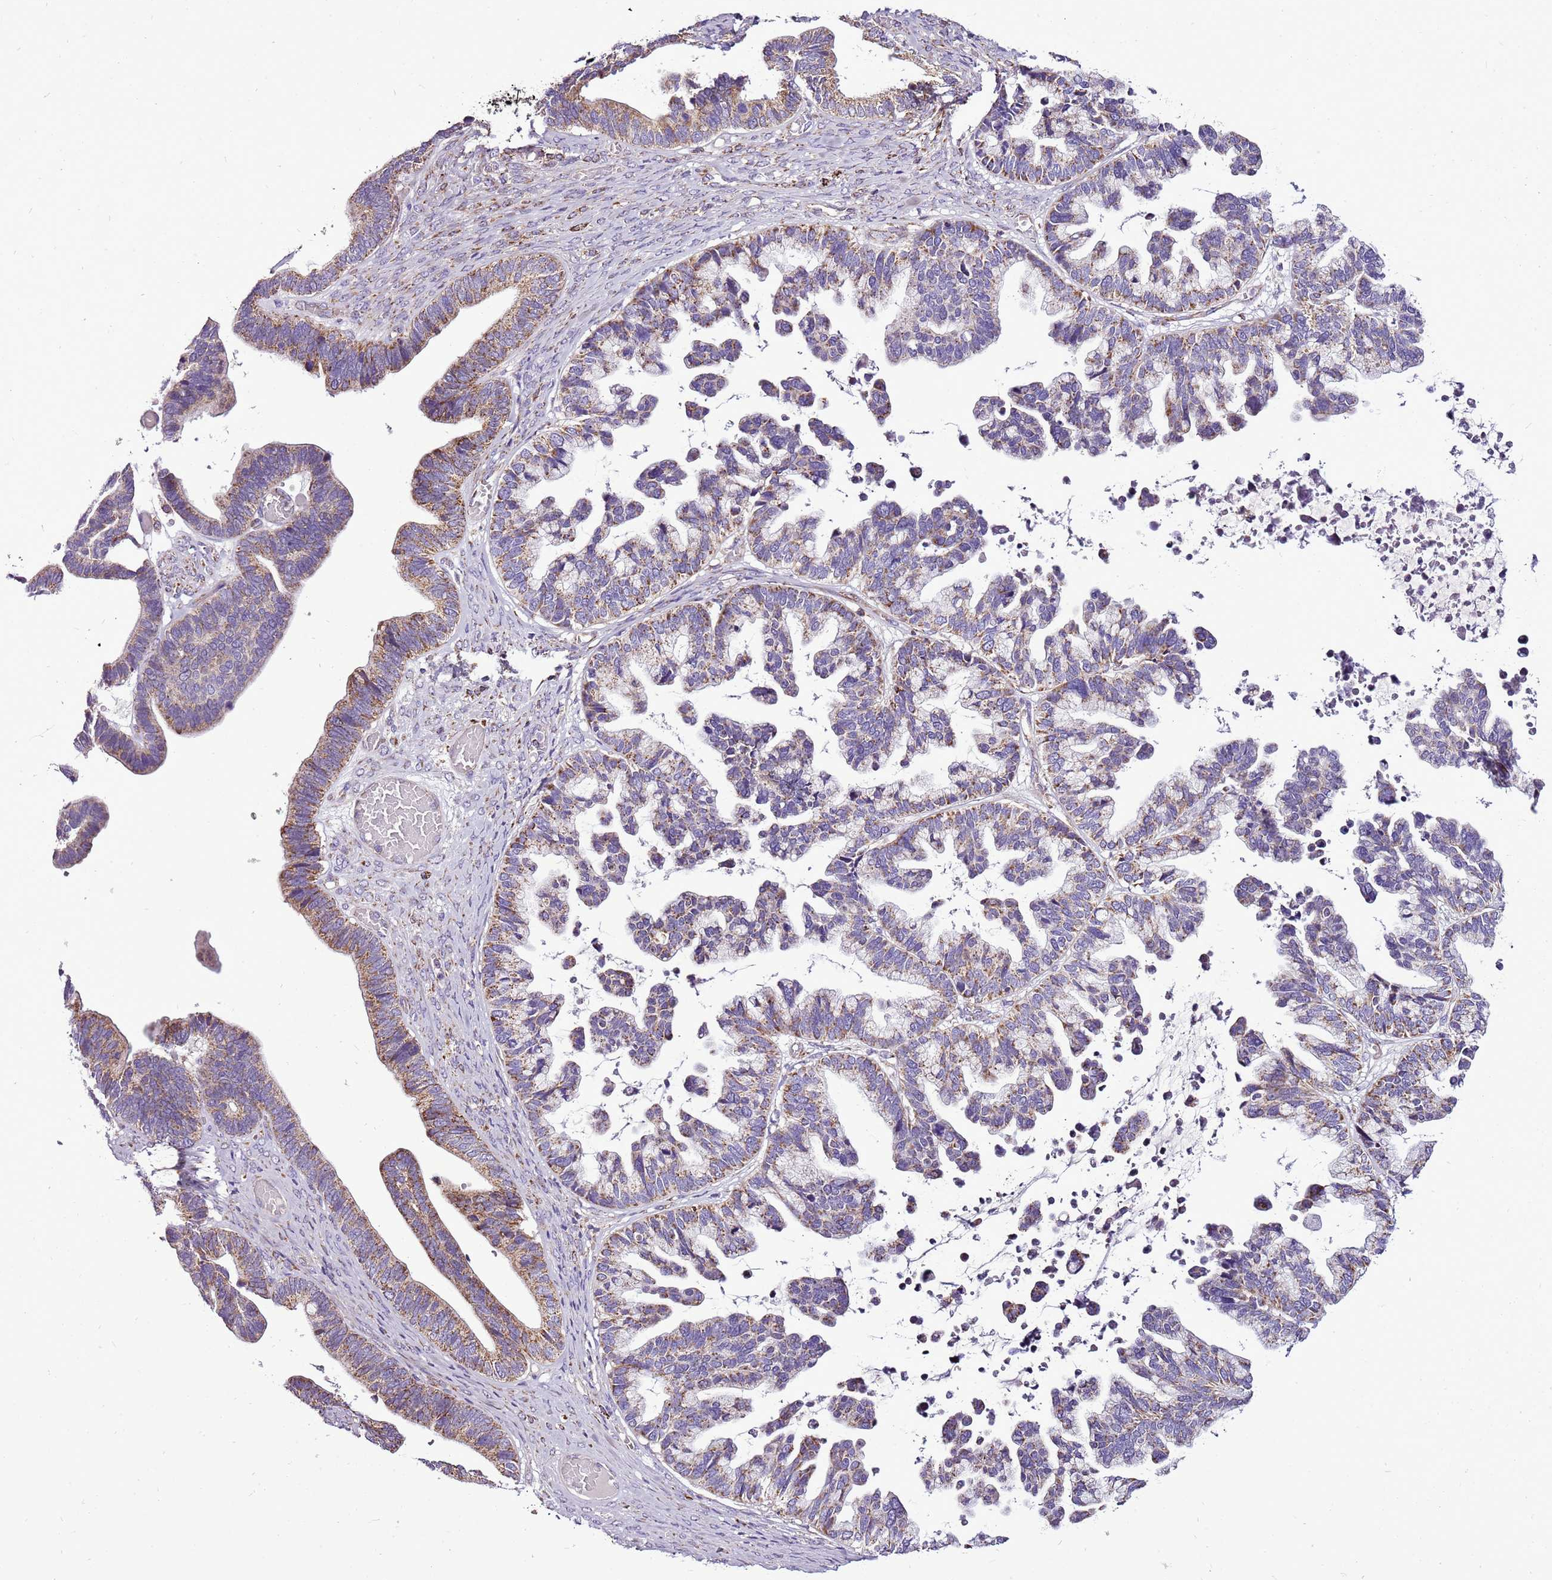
{"staining": {"intensity": "moderate", "quantity": ">75%", "location": "cytoplasmic/membranous"}, "tissue": "ovarian cancer", "cell_type": "Tumor cells", "image_type": "cancer", "snomed": [{"axis": "morphology", "description": "Cystadenocarcinoma, serous, NOS"}, {"axis": "topography", "description": "Ovary"}], "caption": "Protein expression analysis of human ovarian cancer reveals moderate cytoplasmic/membranous expression in about >75% of tumor cells.", "gene": "GCDH", "patient": {"sex": "female", "age": 56}}